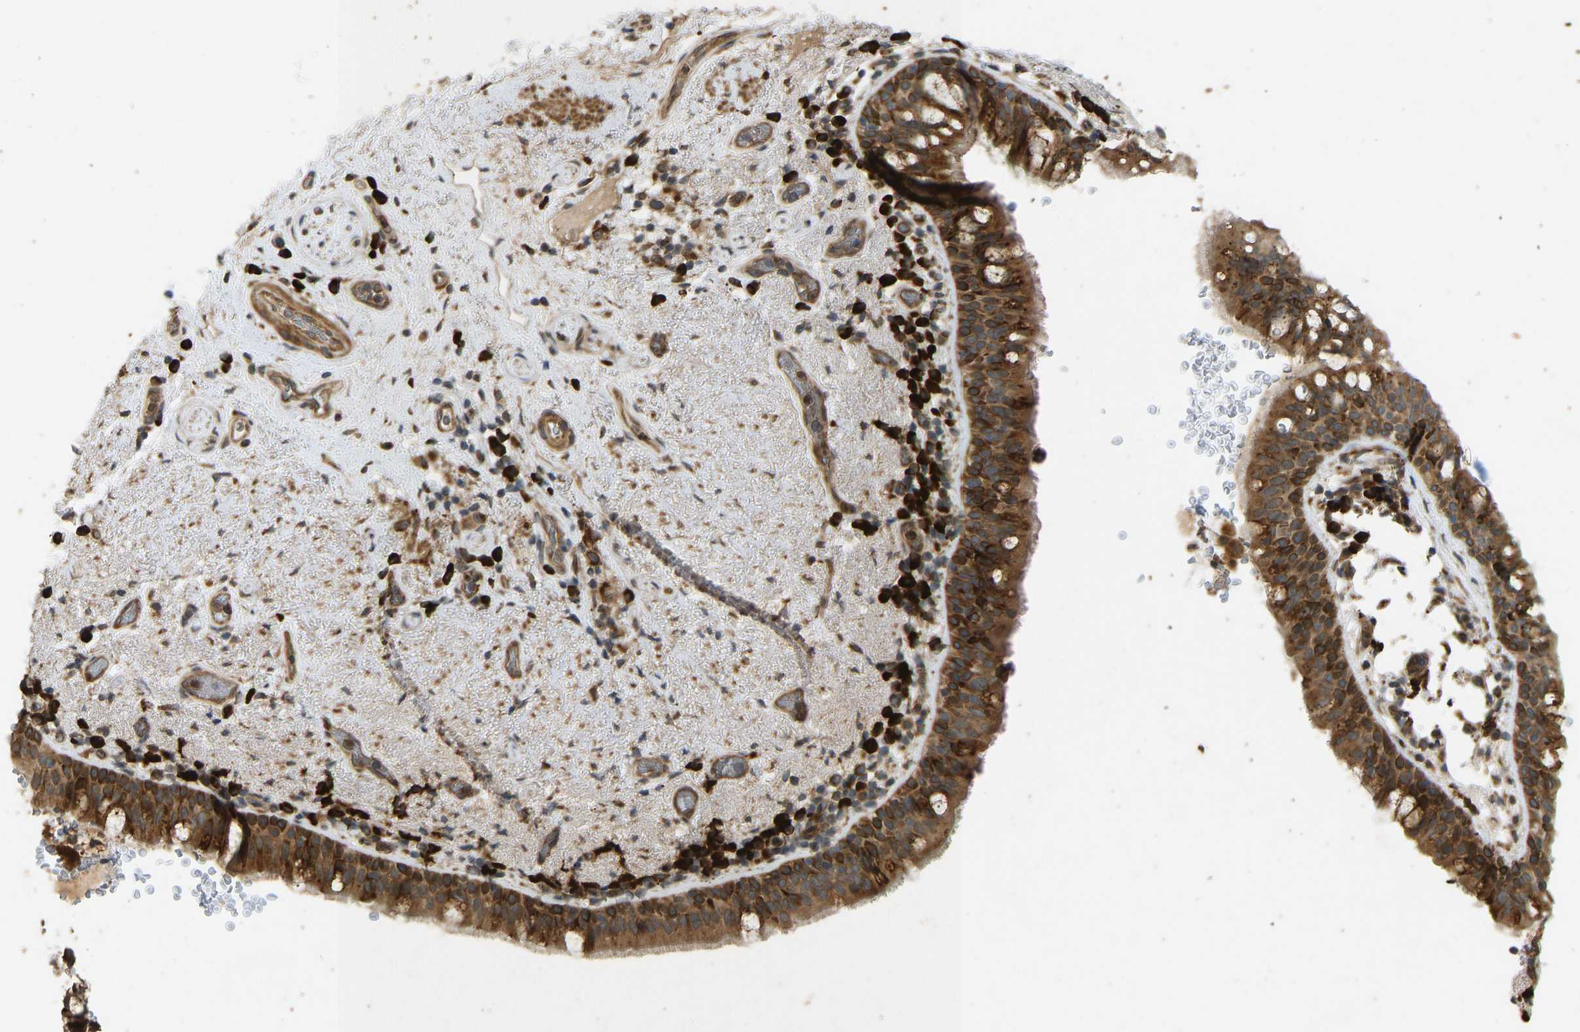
{"staining": {"intensity": "strong", "quantity": ">75%", "location": "cytoplasmic/membranous"}, "tissue": "bronchus", "cell_type": "Respiratory epithelial cells", "image_type": "normal", "snomed": [{"axis": "morphology", "description": "Normal tissue, NOS"}, {"axis": "morphology", "description": "Inflammation, NOS"}, {"axis": "topography", "description": "Cartilage tissue"}, {"axis": "topography", "description": "Bronchus"}], "caption": "An immunohistochemistry (IHC) micrograph of benign tissue is shown. Protein staining in brown shows strong cytoplasmic/membranous positivity in bronchus within respiratory epithelial cells.", "gene": "RPN2", "patient": {"sex": "male", "age": 77}}